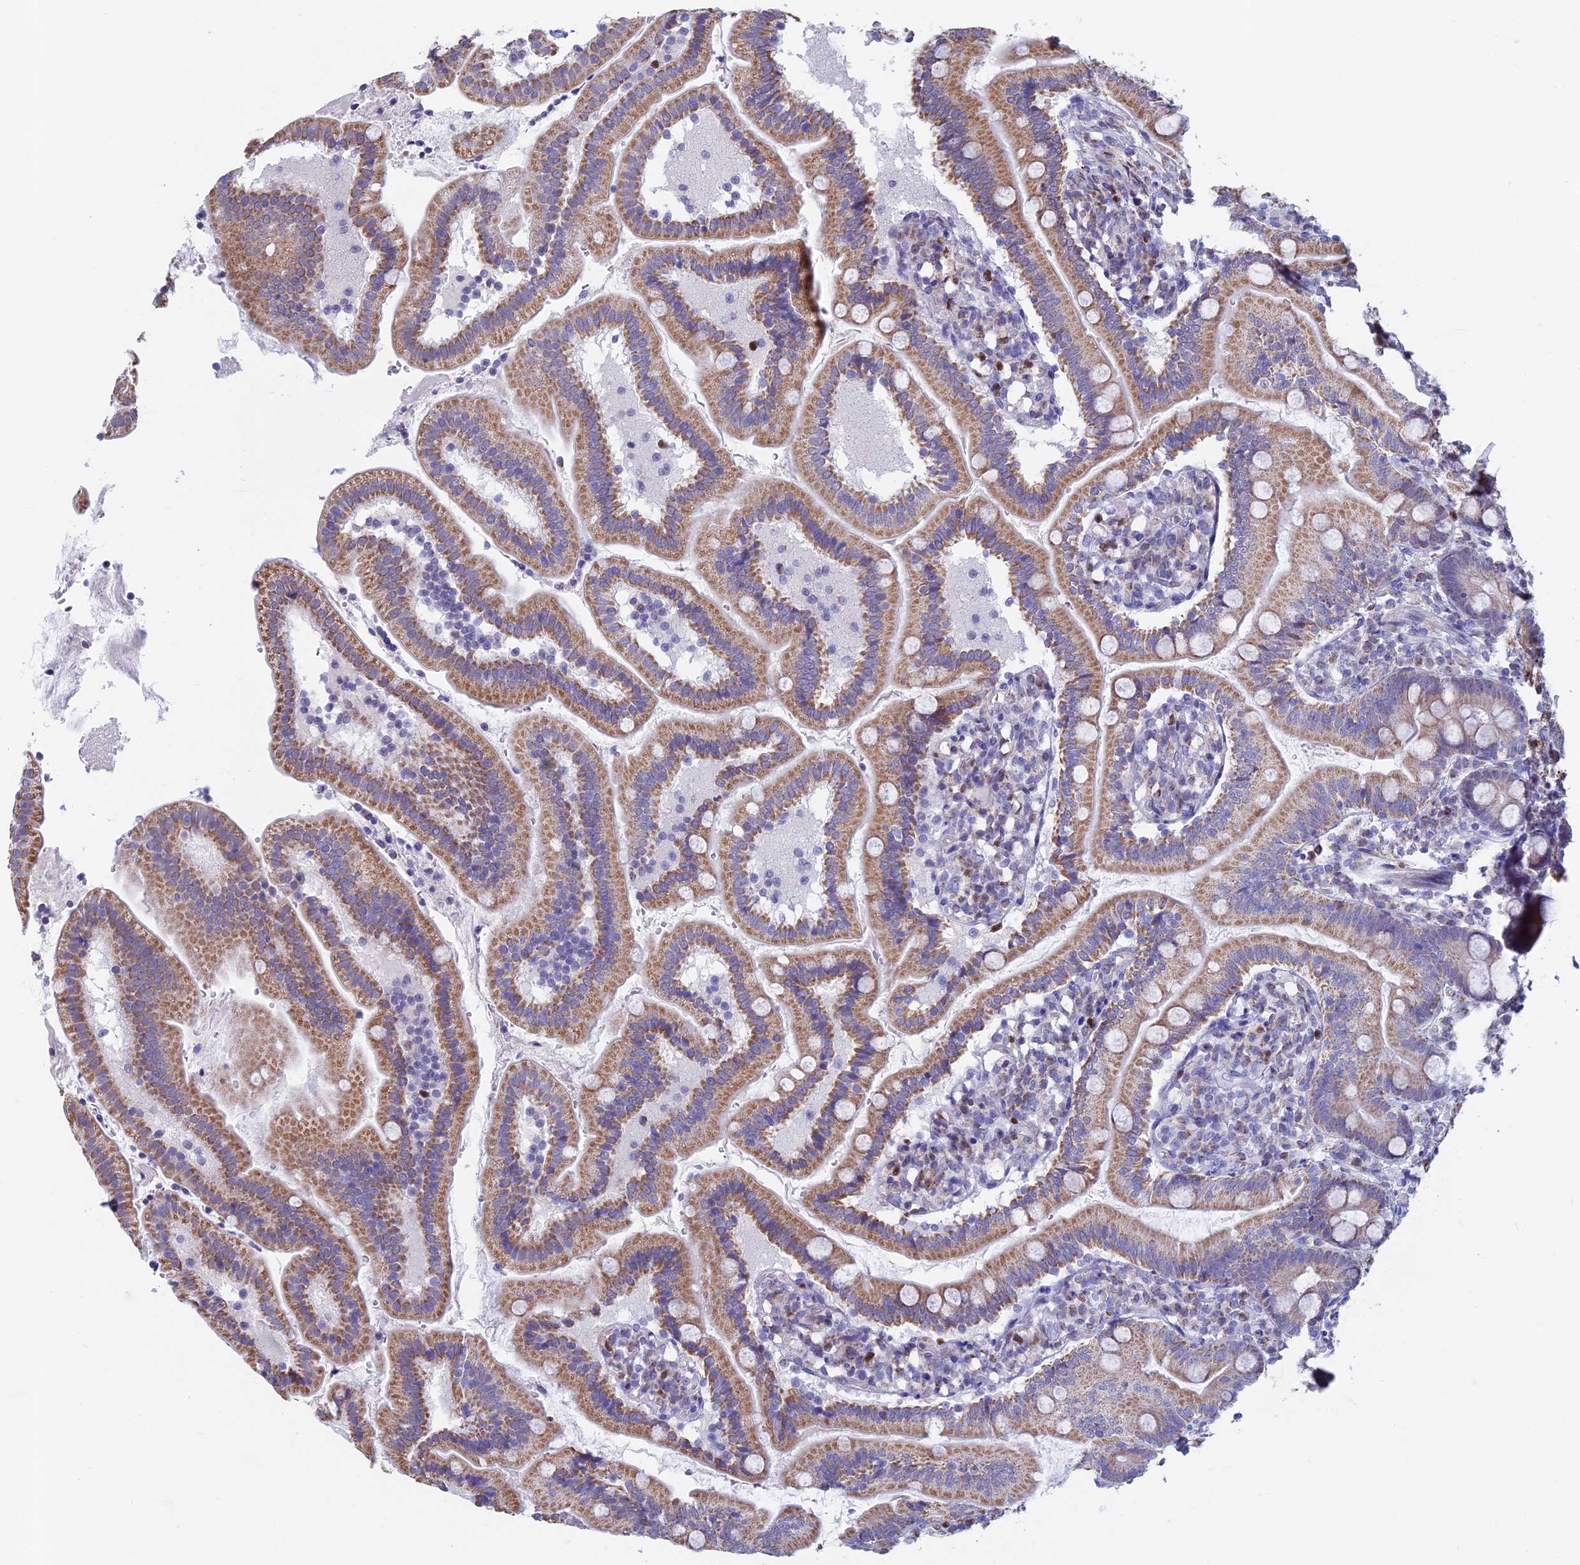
{"staining": {"intensity": "moderate", "quantity": ">75%", "location": "cytoplasmic/membranous"}, "tissue": "duodenum", "cell_type": "Glandular cells", "image_type": "normal", "snomed": [{"axis": "morphology", "description": "Normal tissue, NOS"}, {"axis": "topography", "description": "Duodenum"}], "caption": "This image shows immunohistochemistry staining of benign human duodenum, with medium moderate cytoplasmic/membranous expression in about >75% of glandular cells.", "gene": "ACSS1", "patient": {"sex": "female", "age": 67}}